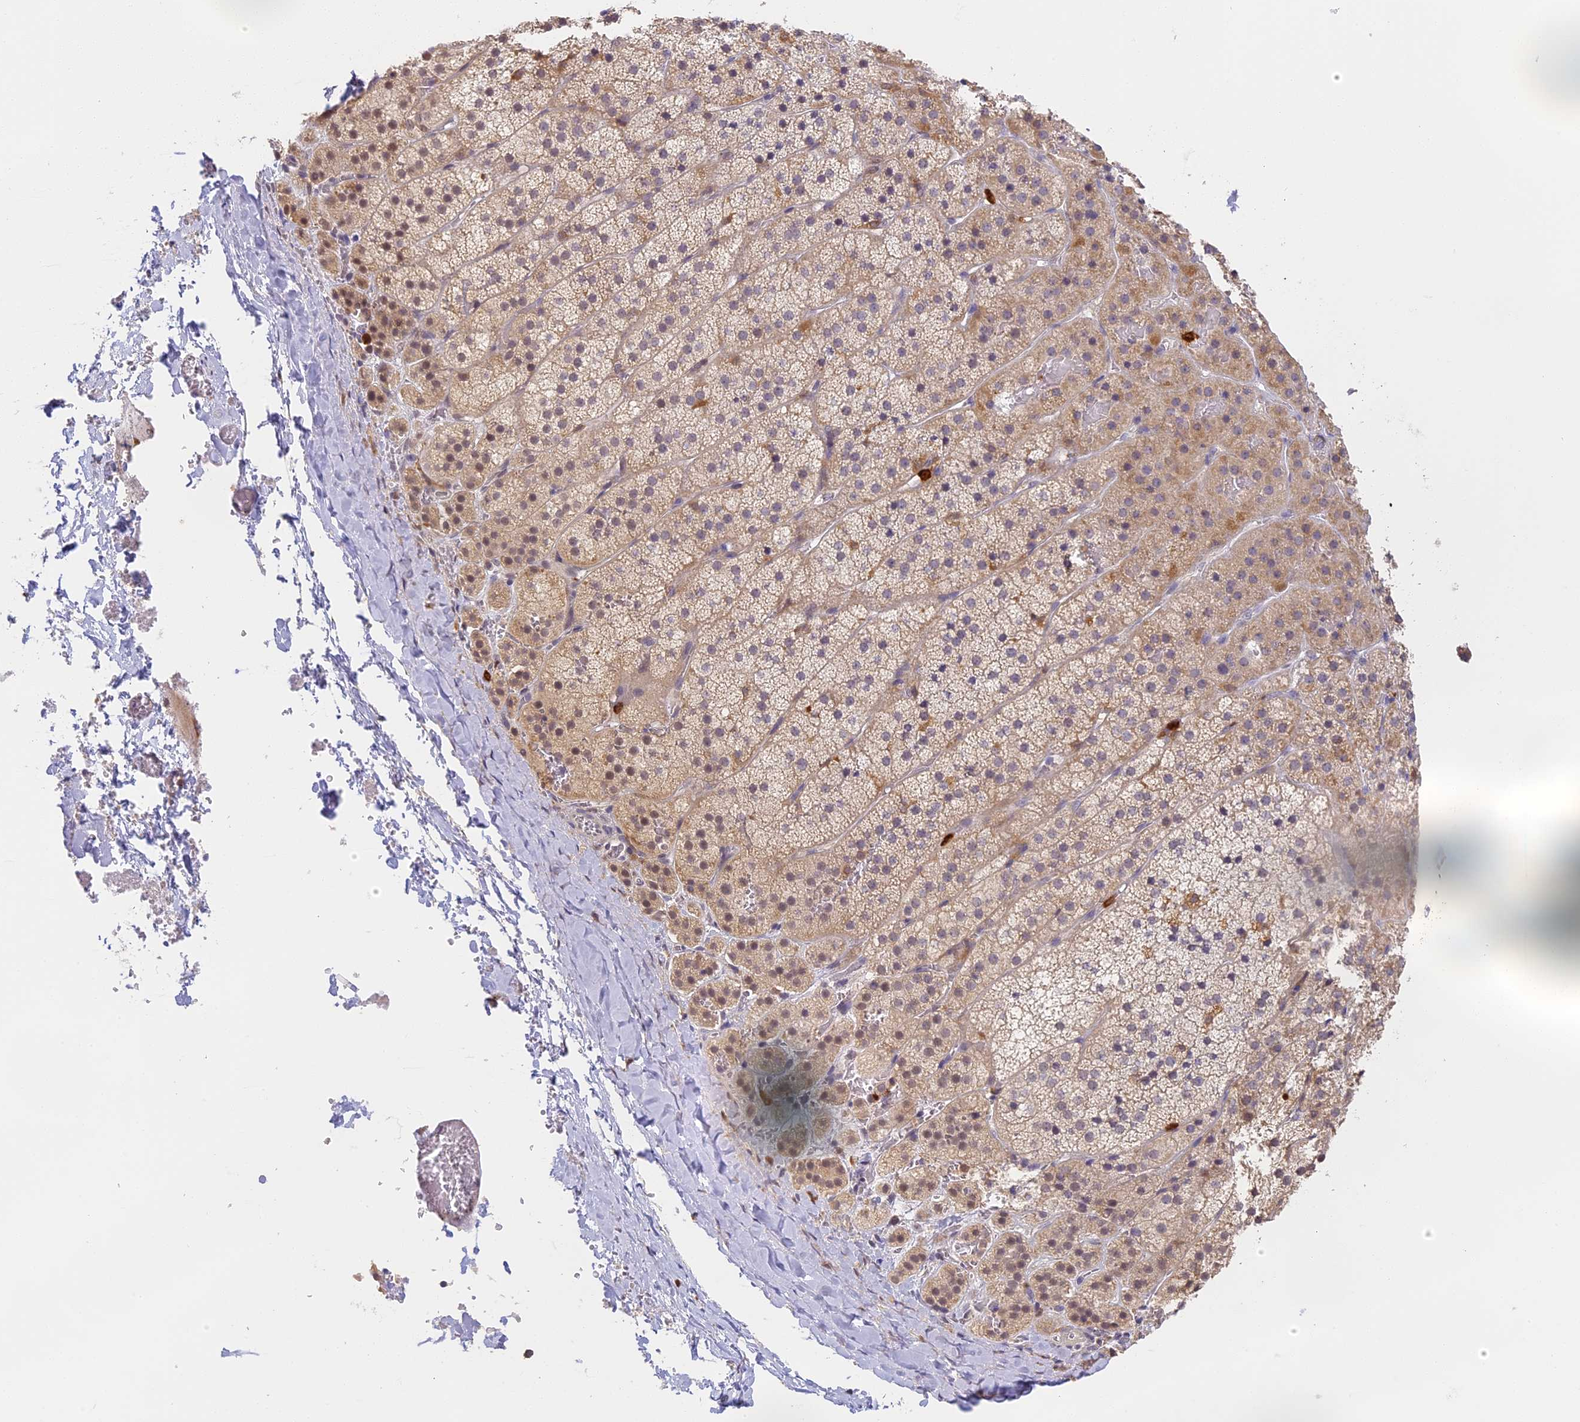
{"staining": {"intensity": "weak", "quantity": ">75%", "location": "cytoplasmic/membranous"}, "tissue": "adrenal gland", "cell_type": "Glandular cells", "image_type": "normal", "snomed": [{"axis": "morphology", "description": "Normal tissue, NOS"}, {"axis": "topography", "description": "Adrenal gland"}], "caption": "IHC of unremarkable human adrenal gland displays low levels of weak cytoplasmic/membranous expression in about >75% of glandular cells. Using DAB (brown) and hematoxylin (blue) stains, captured at high magnification using brightfield microscopy.", "gene": "NCF4", "patient": {"sex": "female", "age": 44}}